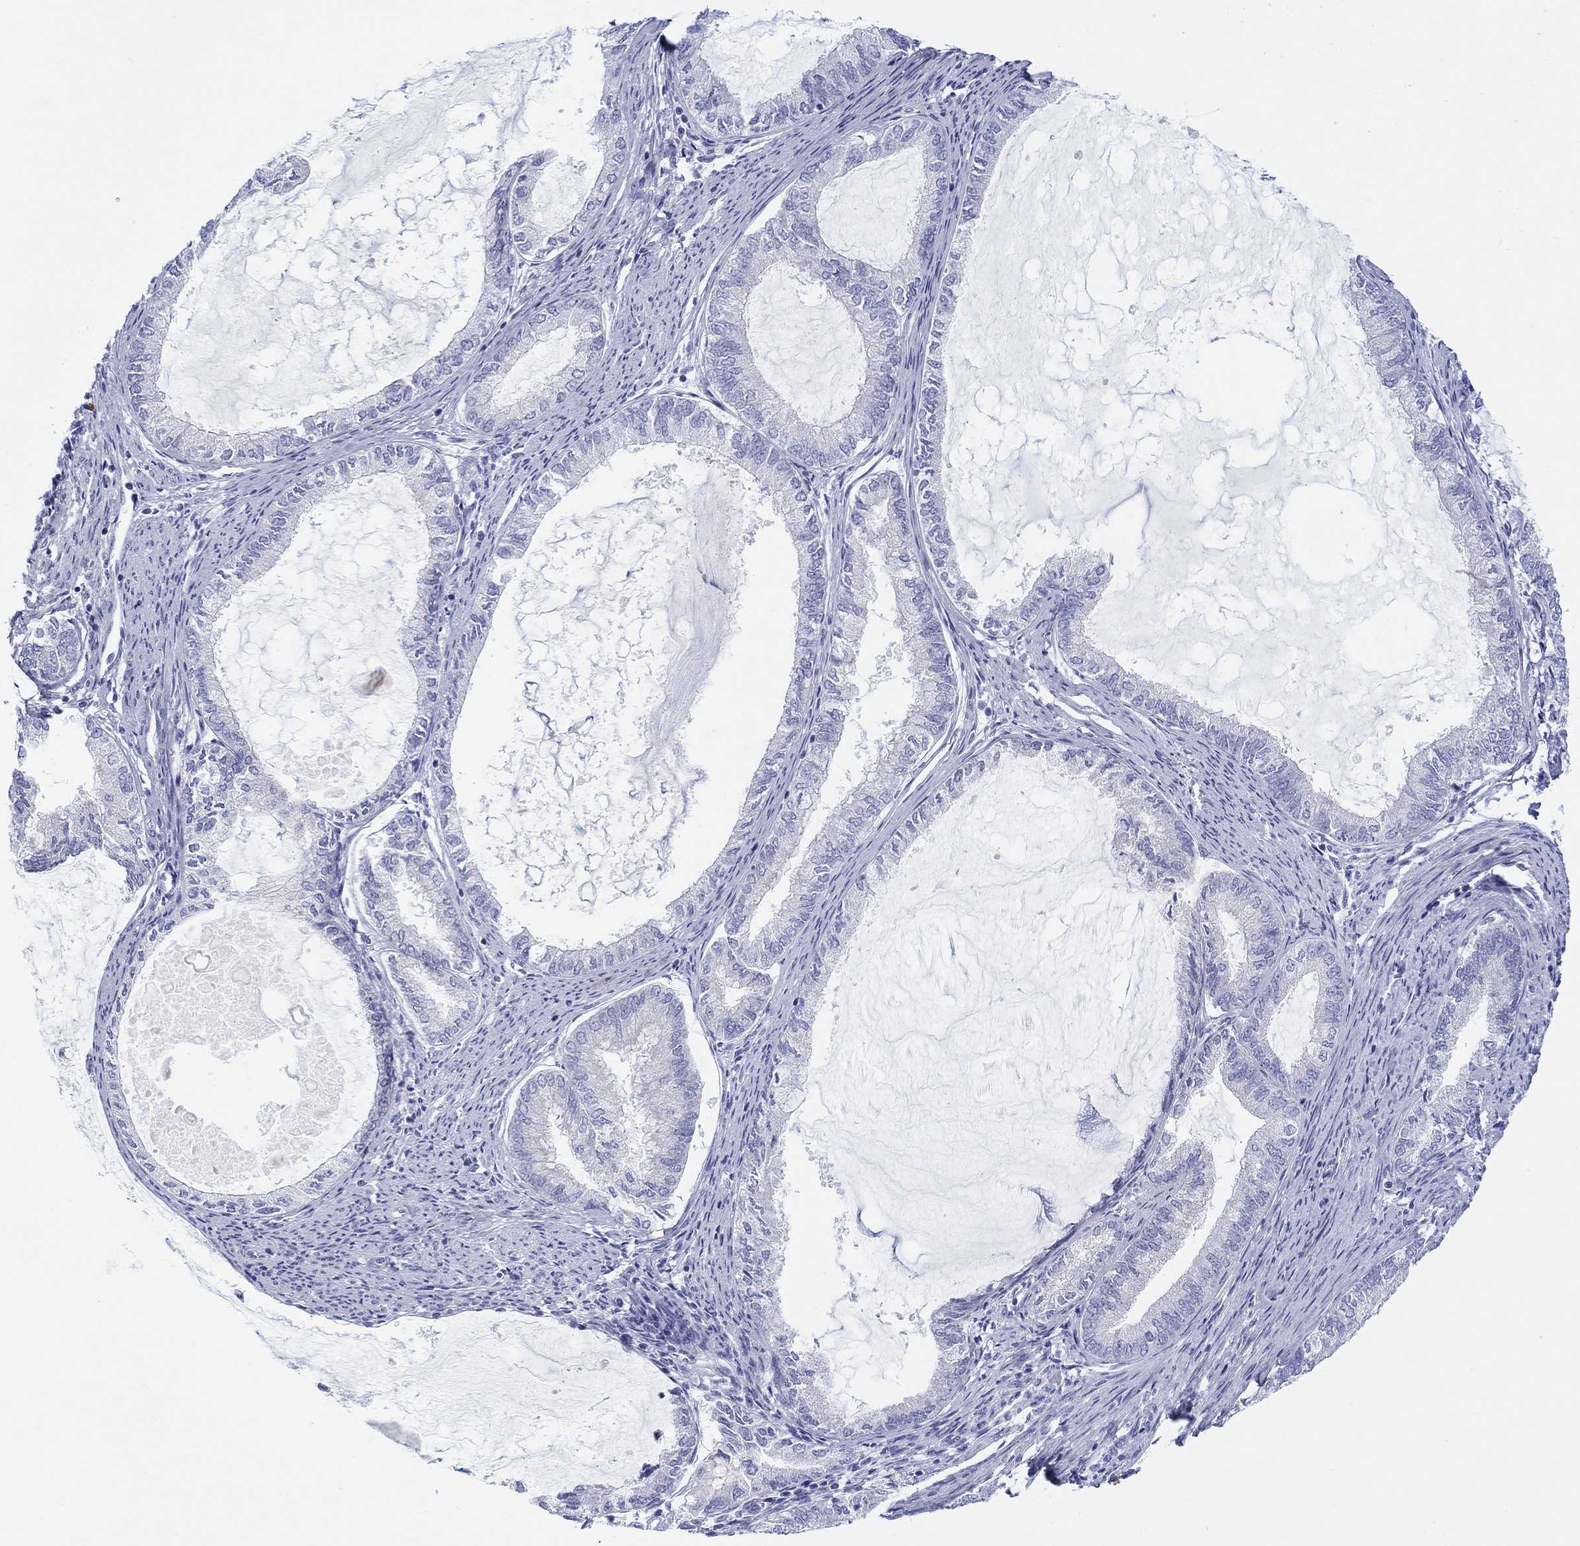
{"staining": {"intensity": "negative", "quantity": "none", "location": "none"}, "tissue": "endometrial cancer", "cell_type": "Tumor cells", "image_type": "cancer", "snomed": [{"axis": "morphology", "description": "Adenocarcinoma, NOS"}, {"axis": "topography", "description": "Endometrium"}], "caption": "Immunohistochemistry micrograph of neoplastic tissue: human adenocarcinoma (endometrial) stained with DAB reveals no significant protein expression in tumor cells.", "gene": "HAPLN4", "patient": {"sex": "female", "age": 86}}